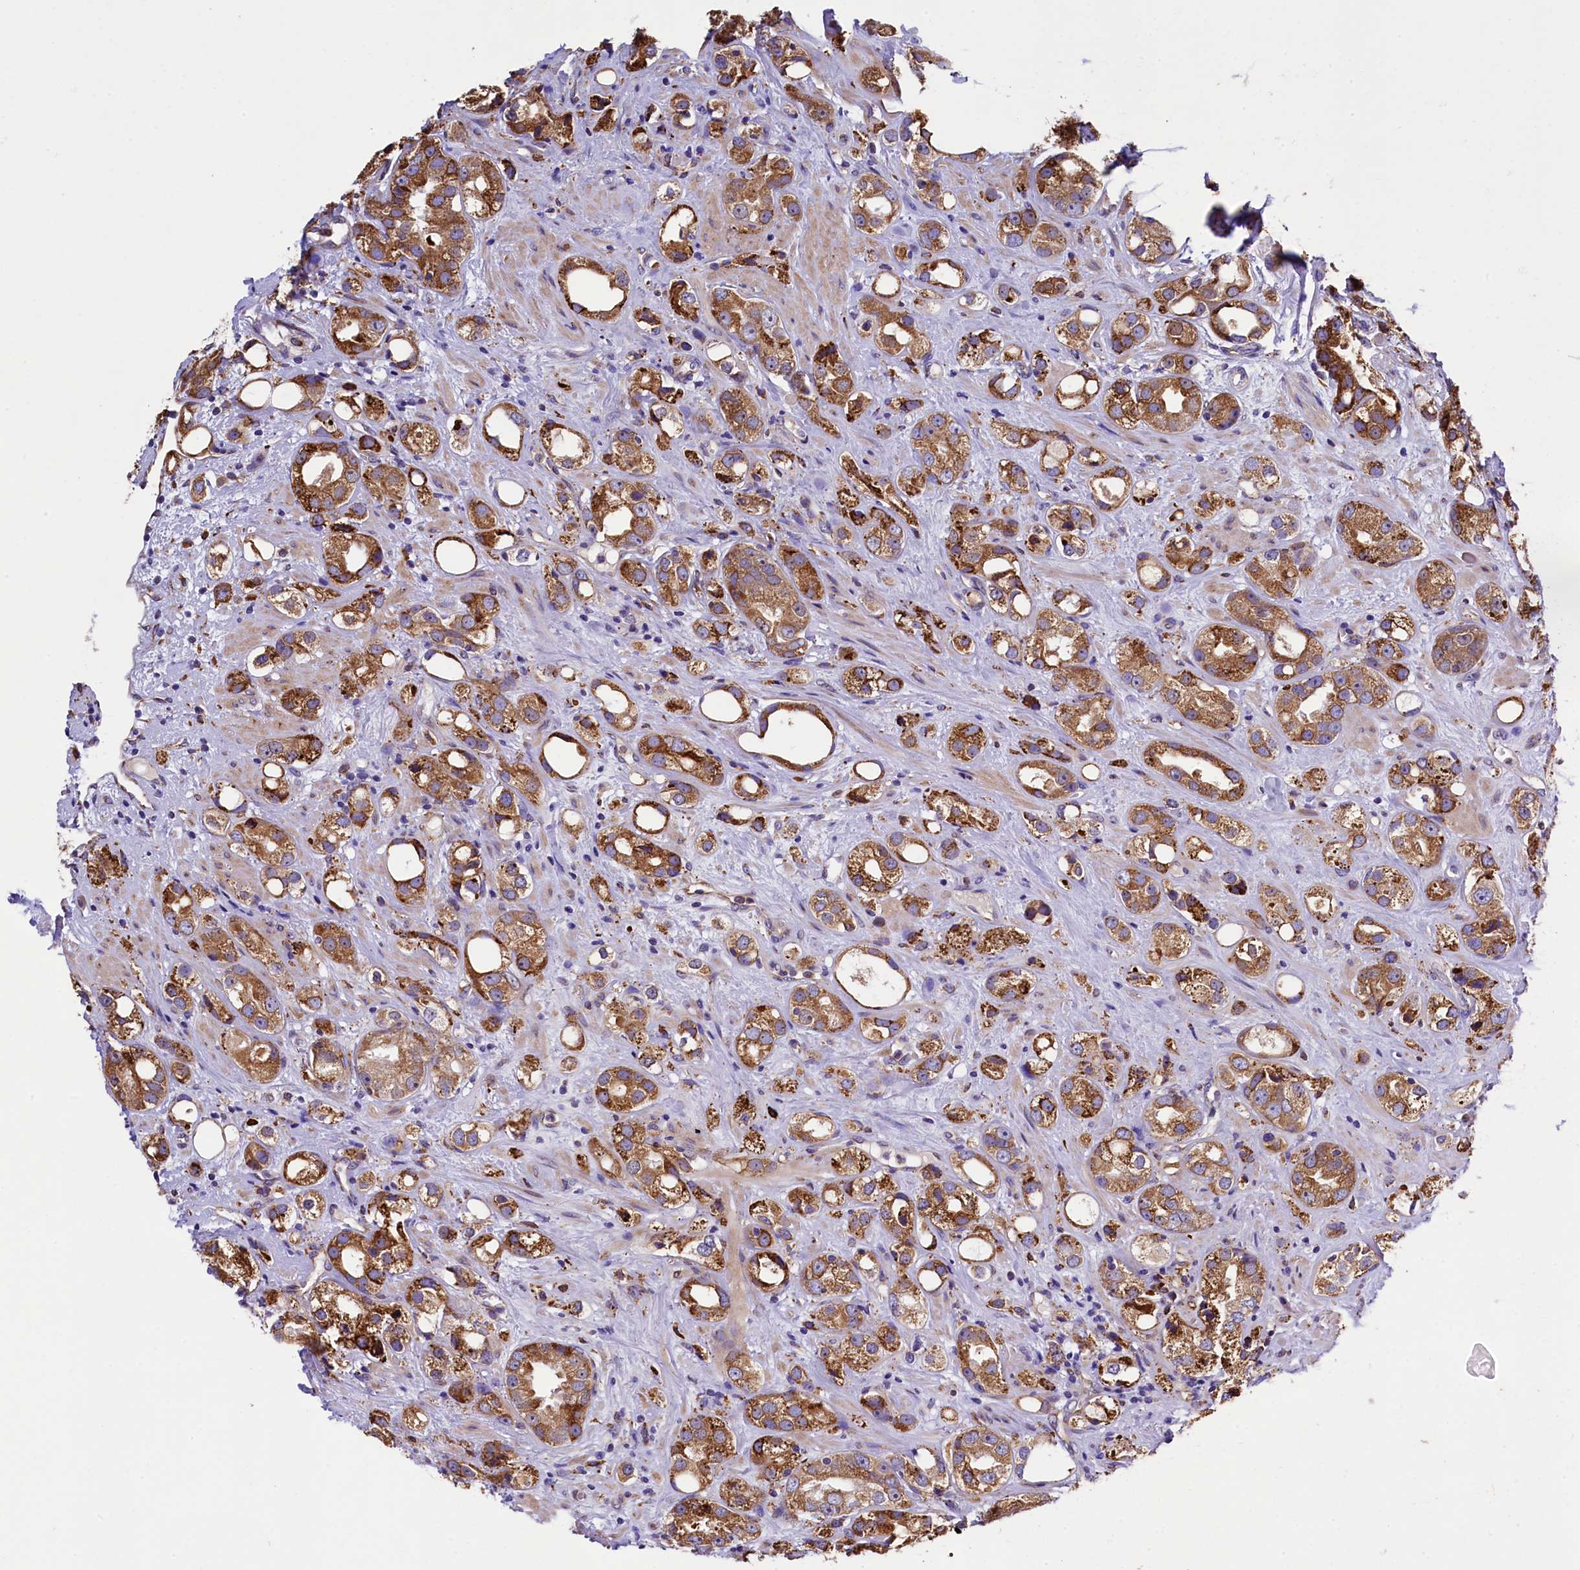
{"staining": {"intensity": "strong", "quantity": ">75%", "location": "cytoplasmic/membranous"}, "tissue": "prostate cancer", "cell_type": "Tumor cells", "image_type": "cancer", "snomed": [{"axis": "morphology", "description": "Adenocarcinoma, NOS"}, {"axis": "topography", "description": "Prostate"}], "caption": "Tumor cells display high levels of strong cytoplasmic/membranous positivity in approximately >75% of cells in prostate cancer (adenocarcinoma). Using DAB (3,3'-diaminobenzidine) (brown) and hematoxylin (blue) stains, captured at high magnification using brightfield microscopy.", "gene": "CAPS2", "patient": {"sex": "male", "age": 79}}